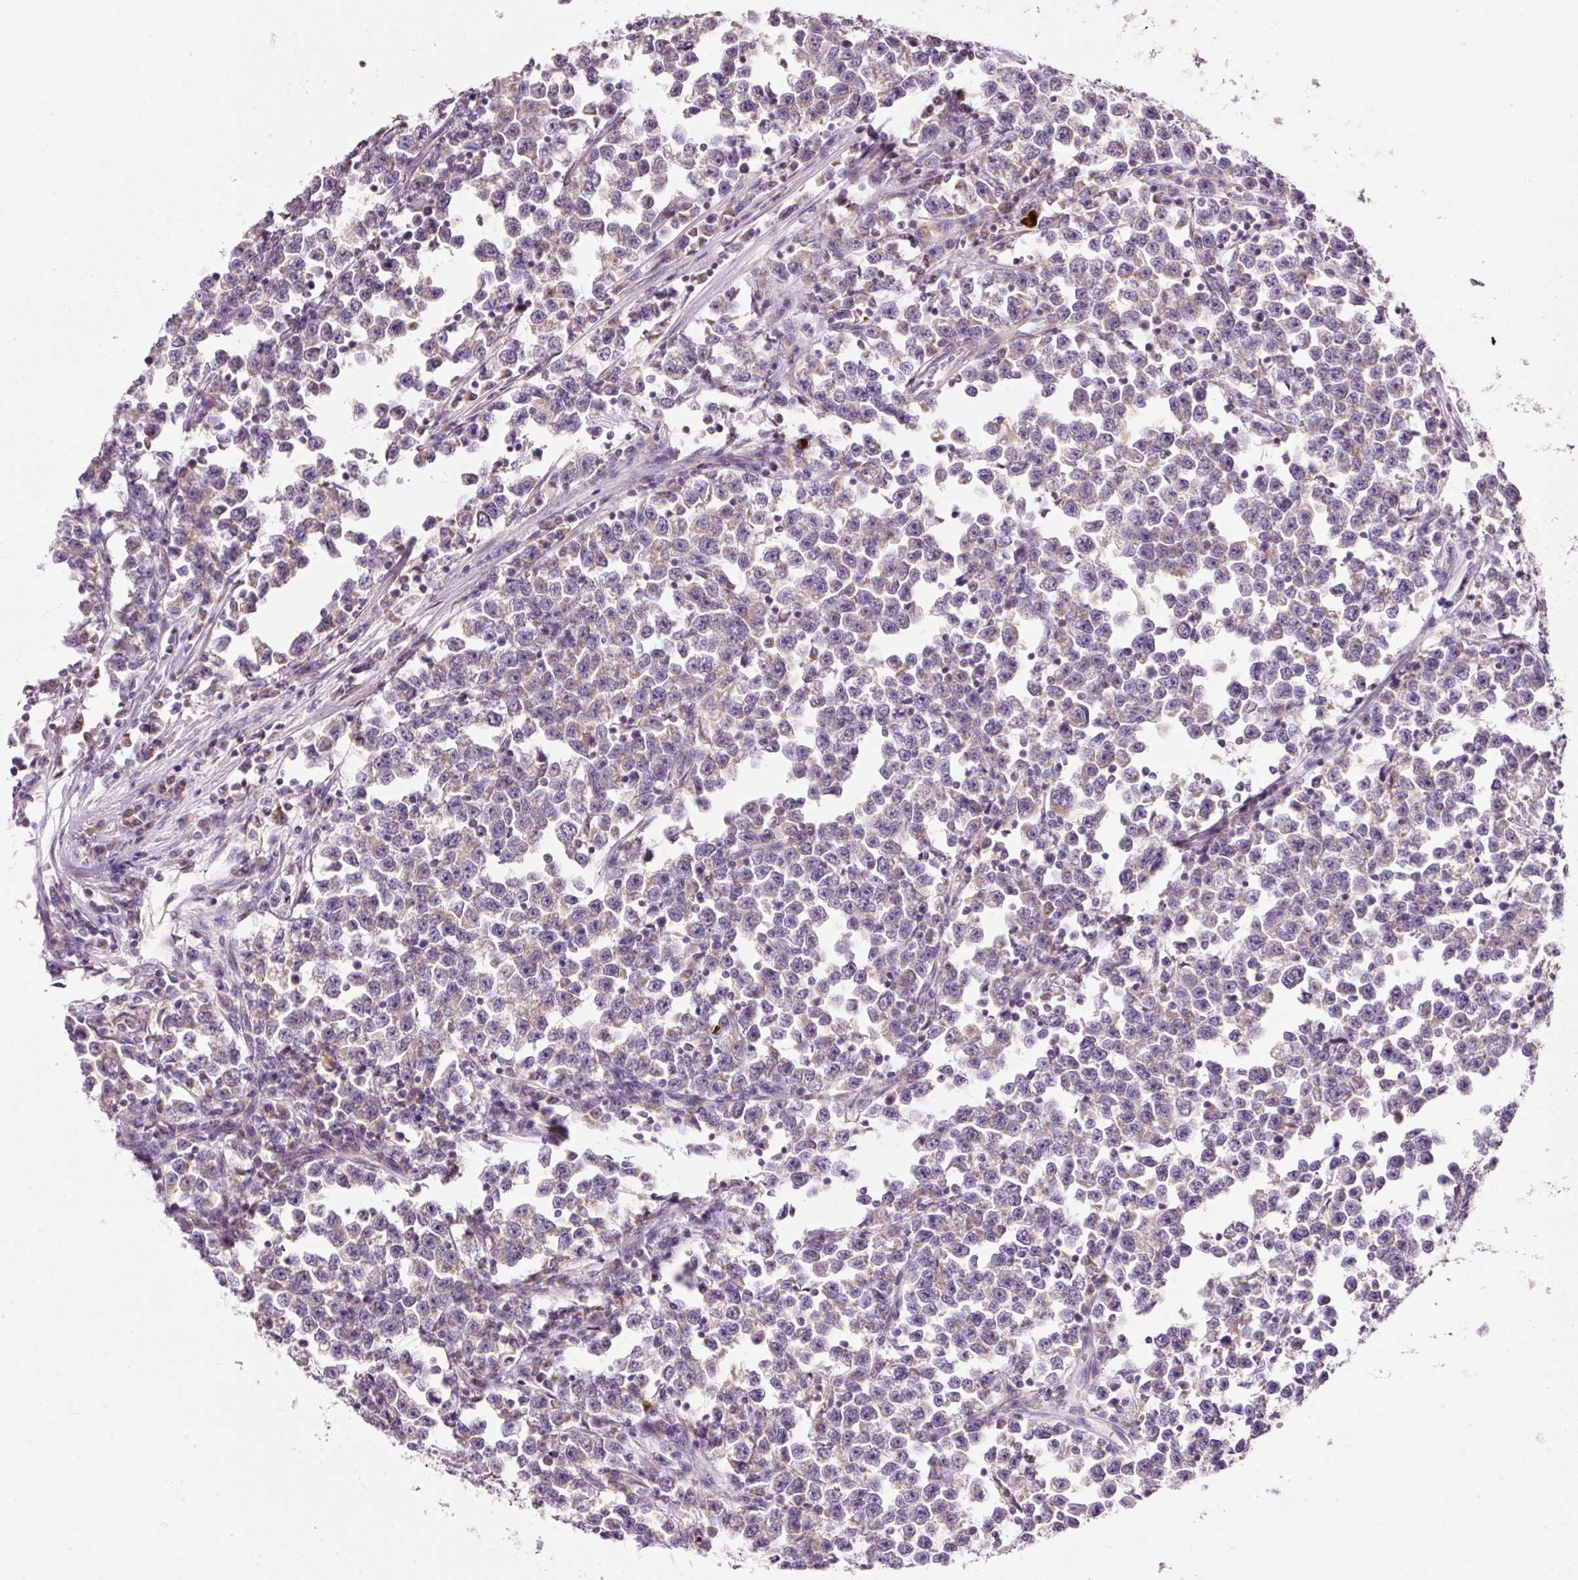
{"staining": {"intensity": "negative", "quantity": "none", "location": "none"}, "tissue": "testis cancer", "cell_type": "Tumor cells", "image_type": "cancer", "snomed": [{"axis": "morphology", "description": "Seminoma, NOS"}, {"axis": "topography", "description": "Testis"}], "caption": "Immunohistochemistry (IHC) of testis seminoma displays no staining in tumor cells.", "gene": "FAM78B", "patient": {"sex": "male", "age": 43}}